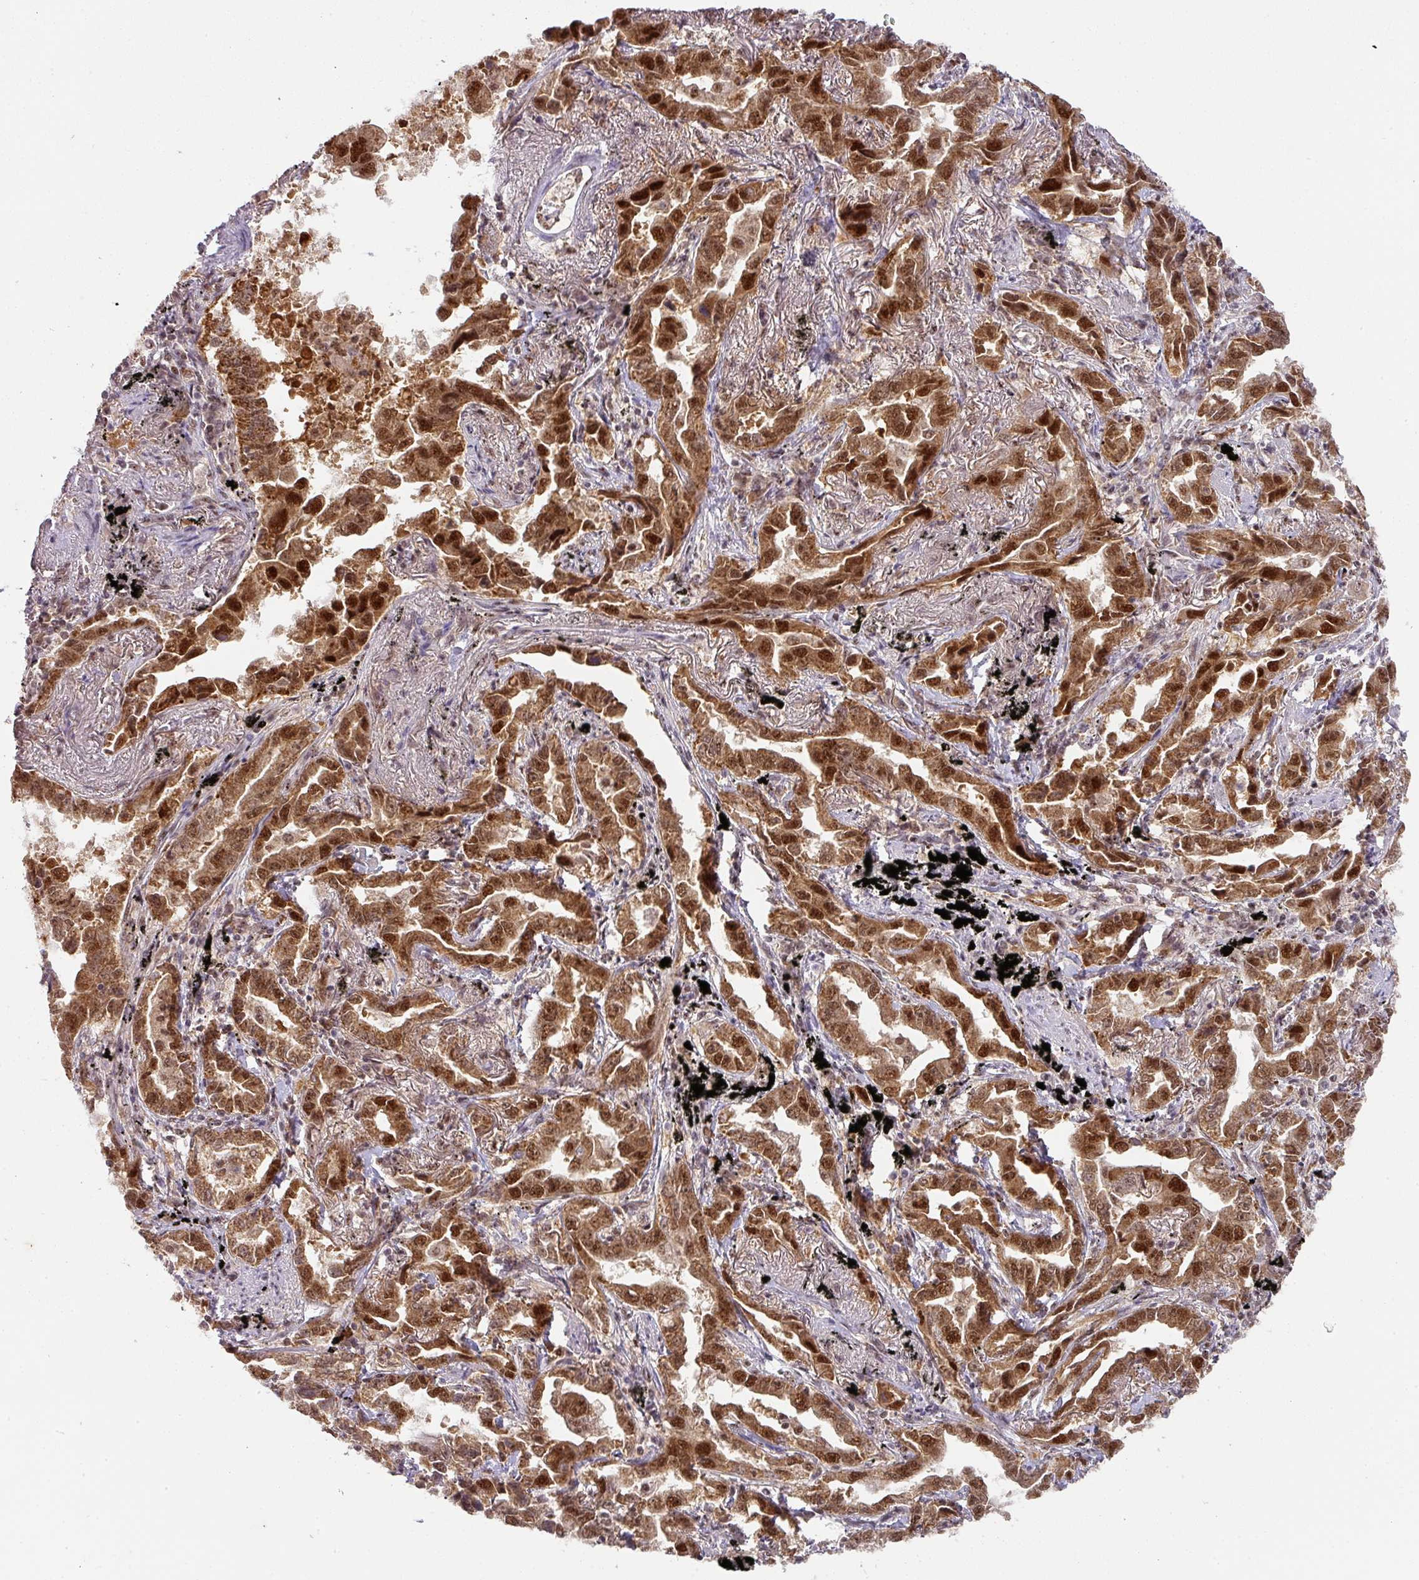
{"staining": {"intensity": "strong", "quantity": ">75%", "location": "cytoplasmic/membranous,nuclear"}, "tissue": "lung cancer", "cell_type": "Tumor cells", "image_type": "cancer", "snomed": [{"axis": "morphology", "description": "Adenocarcinoma, NOS"}, {"axis": "topography", "description": "Lung"}], "caption": "Immunohistochemistry (IHC) micrograph of neoplastic tissue: human lung cancer (adenocarcinoma) stained using immunohistochemistry demonstrates high levels of strong protein expression localized specifically in the cytoplasmic/membranous and nuclear of tumor cells, appearing as a cytoplasmic/membranous and nuclear brown color.", "gene": "RANBP9", "patient": {"sex": "male", "age": 67}}